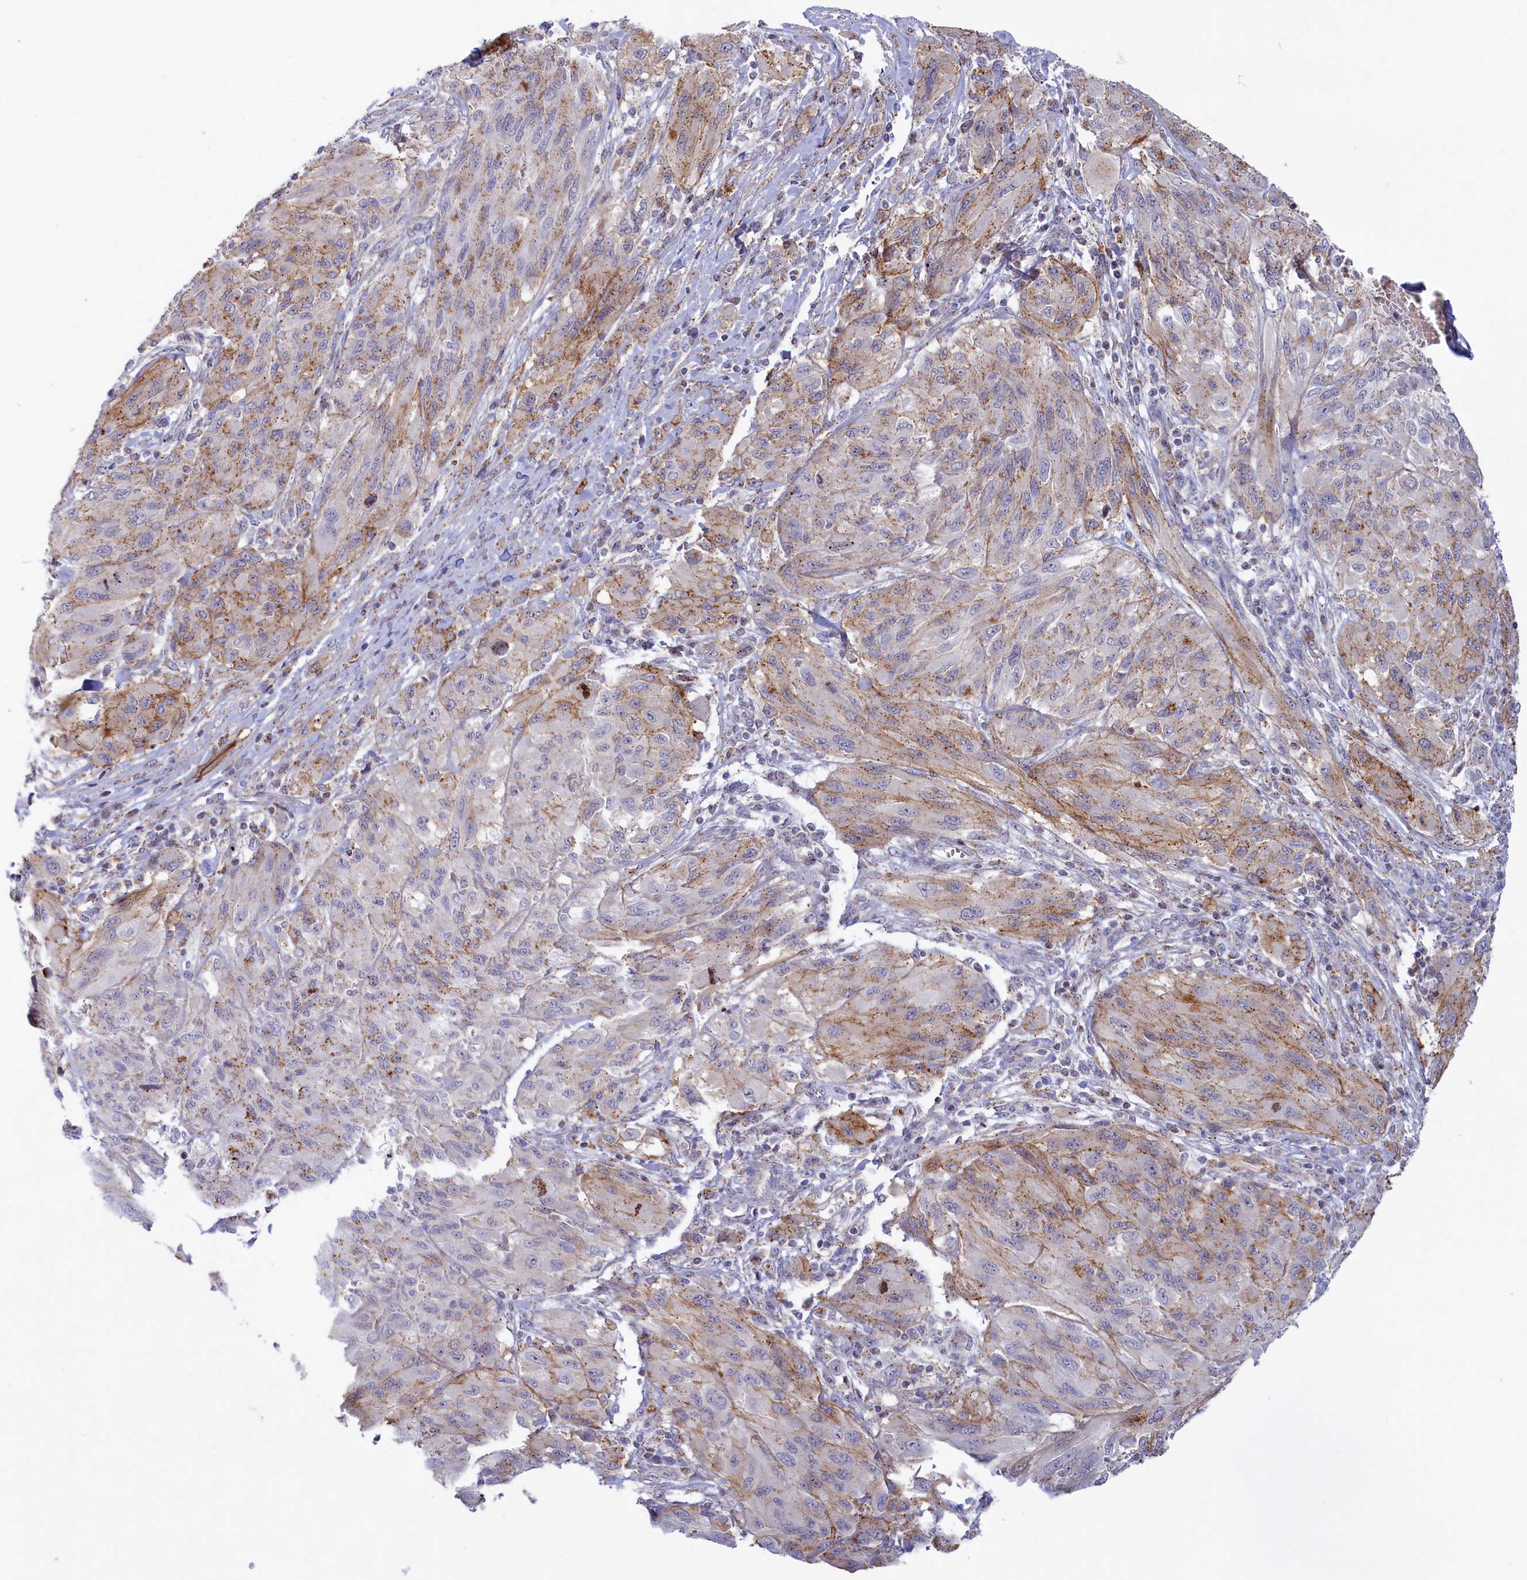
{"staining": {"intensity": "weak", "quantity": "25%-75%", "location": "cytoplasmic/membranous"}, "tissue": "melanoma", "cell_type": "Tumor cells", "image_type": "cancer", "snomed": [{"axis": "morphology", "description": "Malignant melanoma, NOS"}, {"axis": "topography", "description": "Skin"}], "caption": "Melanoma stained with a brown dye exhibits weak cytoplasmic/membranous positive positivity in about 25%-75% of tumor cells.", "gene": "HYKK", "patient": {"sex": "female", "age": 91}}